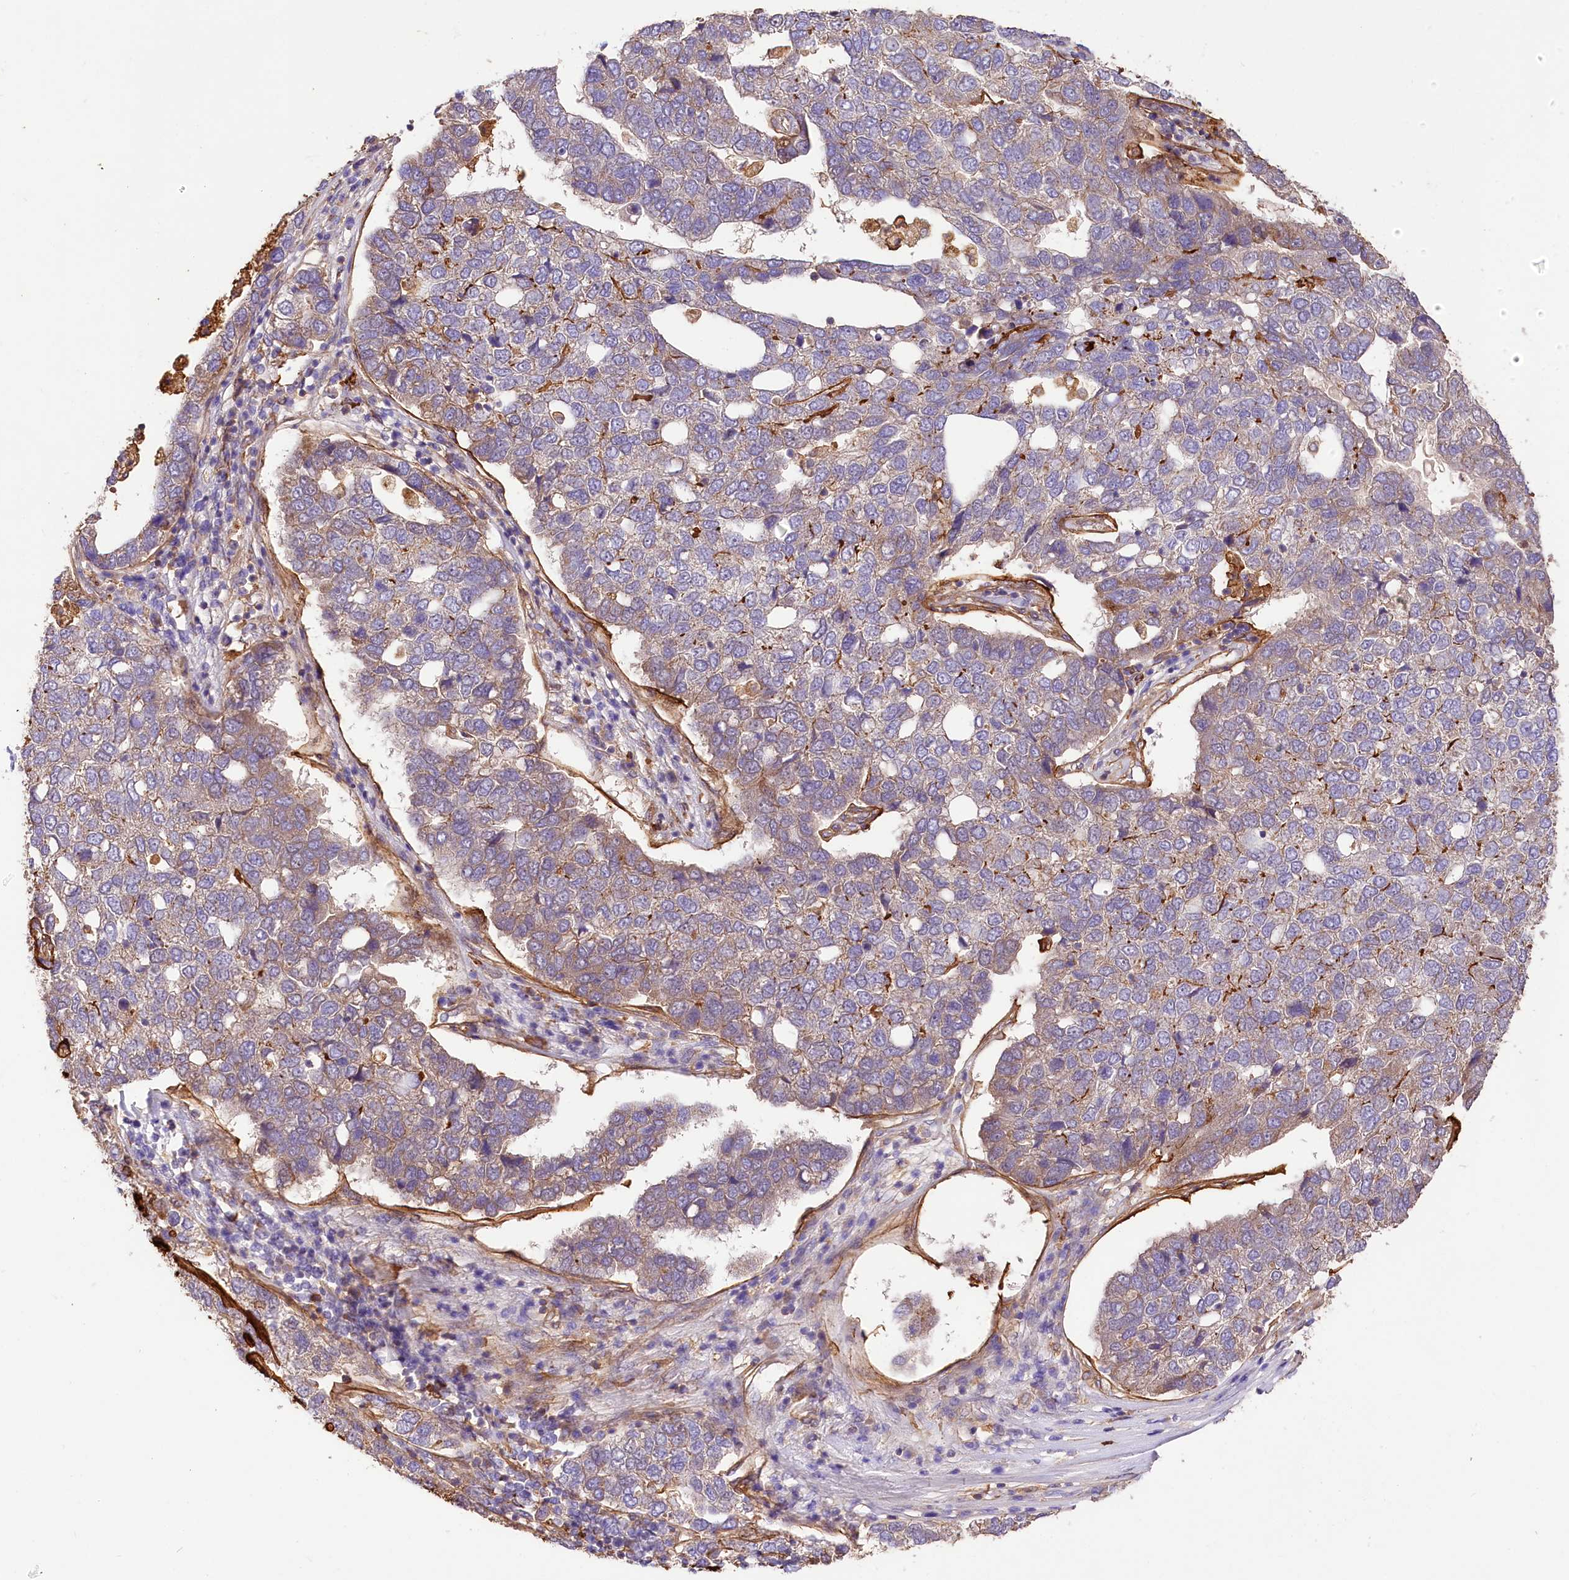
{"staining": {"intensity": "negative", "quantity": "none", "location": "none"}, "tissue": "pancreatic cancer", "cell_type": "Tumor cells", "image_type": "cancer", "snomed": [{"axis": "morphology", "description": "Adenocarcinoma, NOS"}, {"axis": "topography", "description": "Pancreas"}], "caption": "The photomicrograph reveals no significant staining in tumor cells of pancreatic cancer.", "gene": "CSAD", "patient": {"sex": "female", "age": 61}}